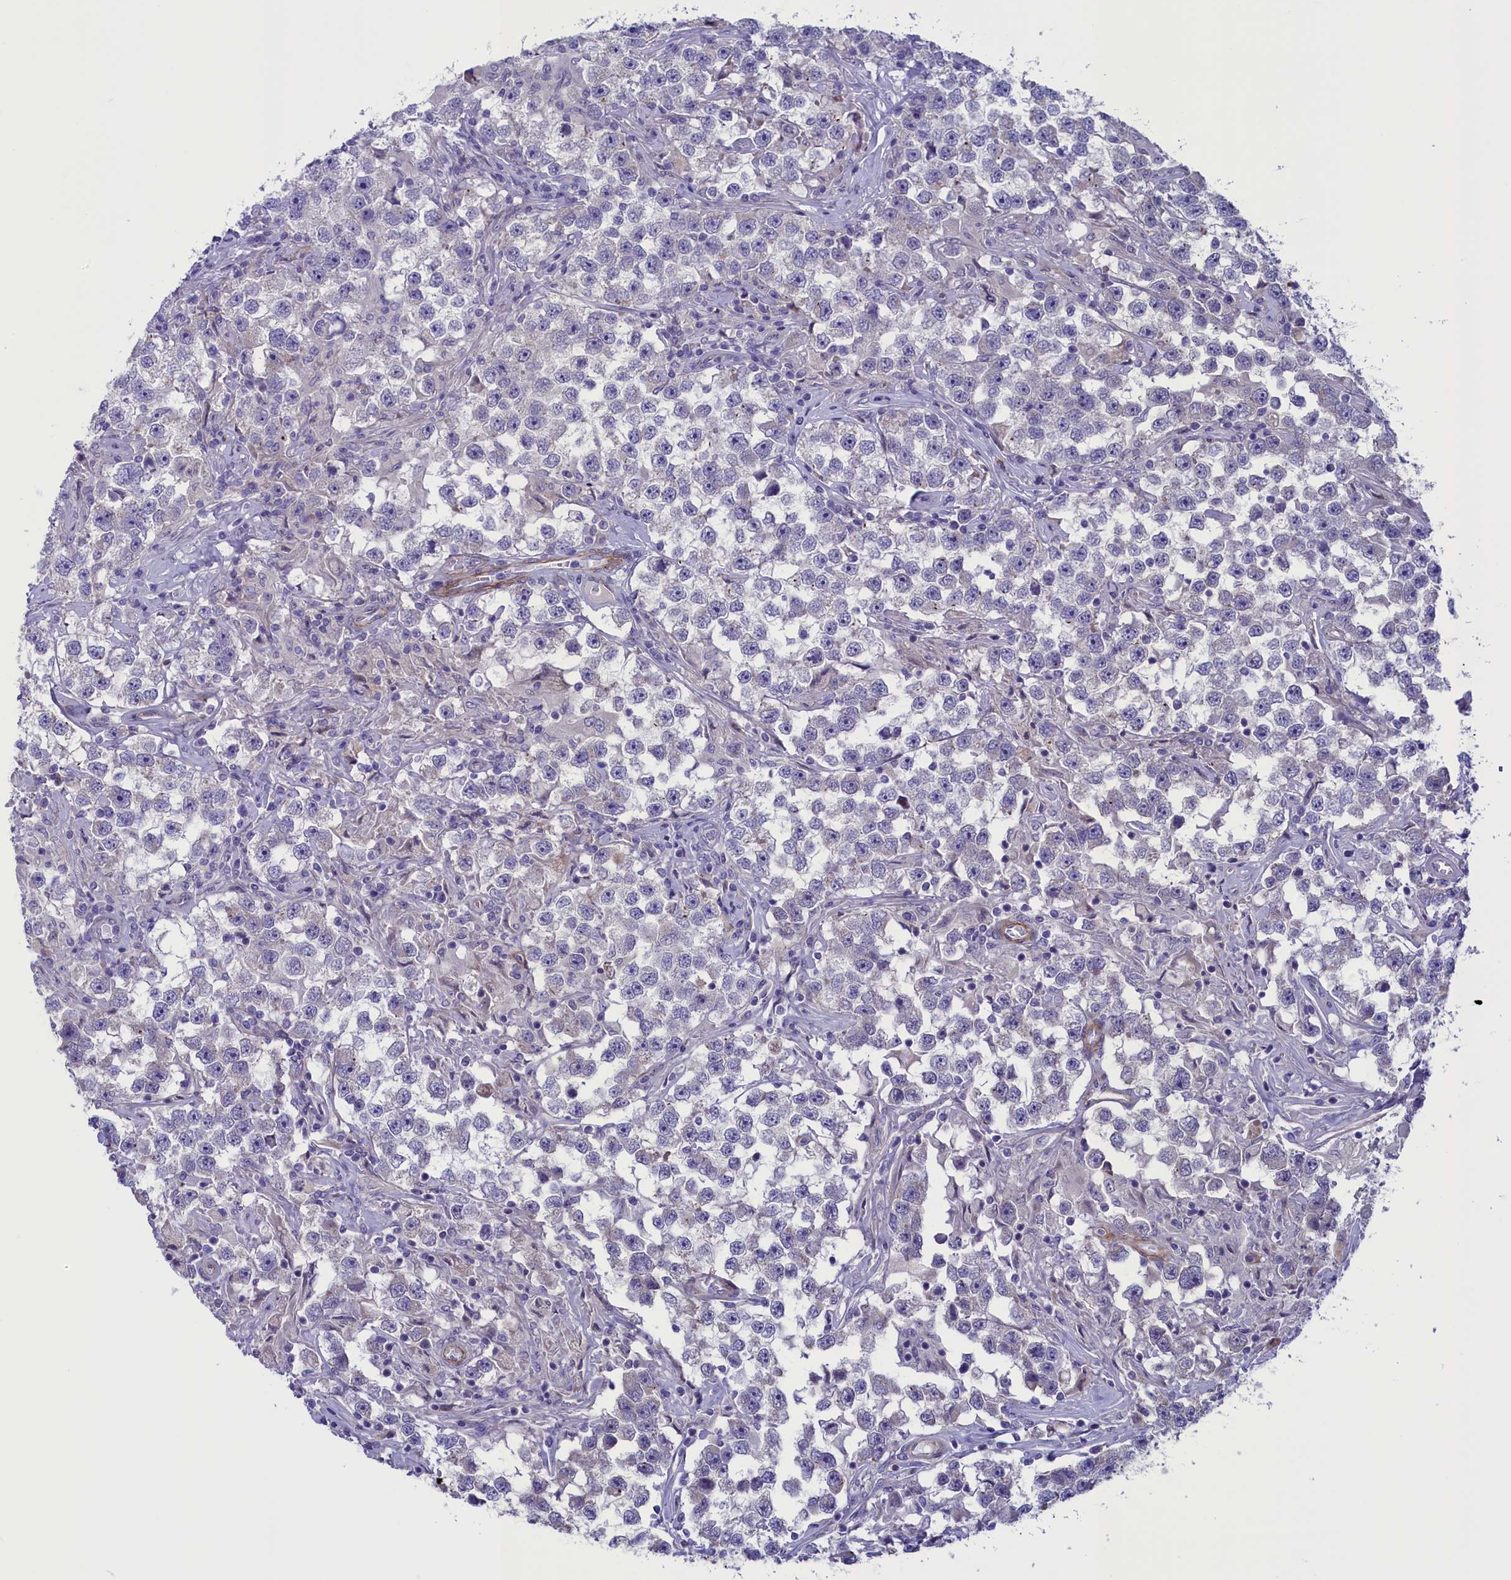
{"staining": {"intensity": "negative", "quantity": "none", "location": "none"}, "tissue": "testis cancer", "cell_type": "Tumor cells", "image_type": "cancer", "snomed": [{"axis": "morphology", "description": "Seminoma, NOS"}, {"axis": "topography", "description": "Testis"}], "caption": "High magnification brightfield microscopy of testis seminoma stained with DAB (brown) and counterstained with hematoxylin (blue): tumor cells show no significant staining. (DAB (3,3'-diaminobenzidine) IHC with hematoxylin counter stain).", "gene": "LOXL1", "patient": {"sex": "male", "age": 46}}